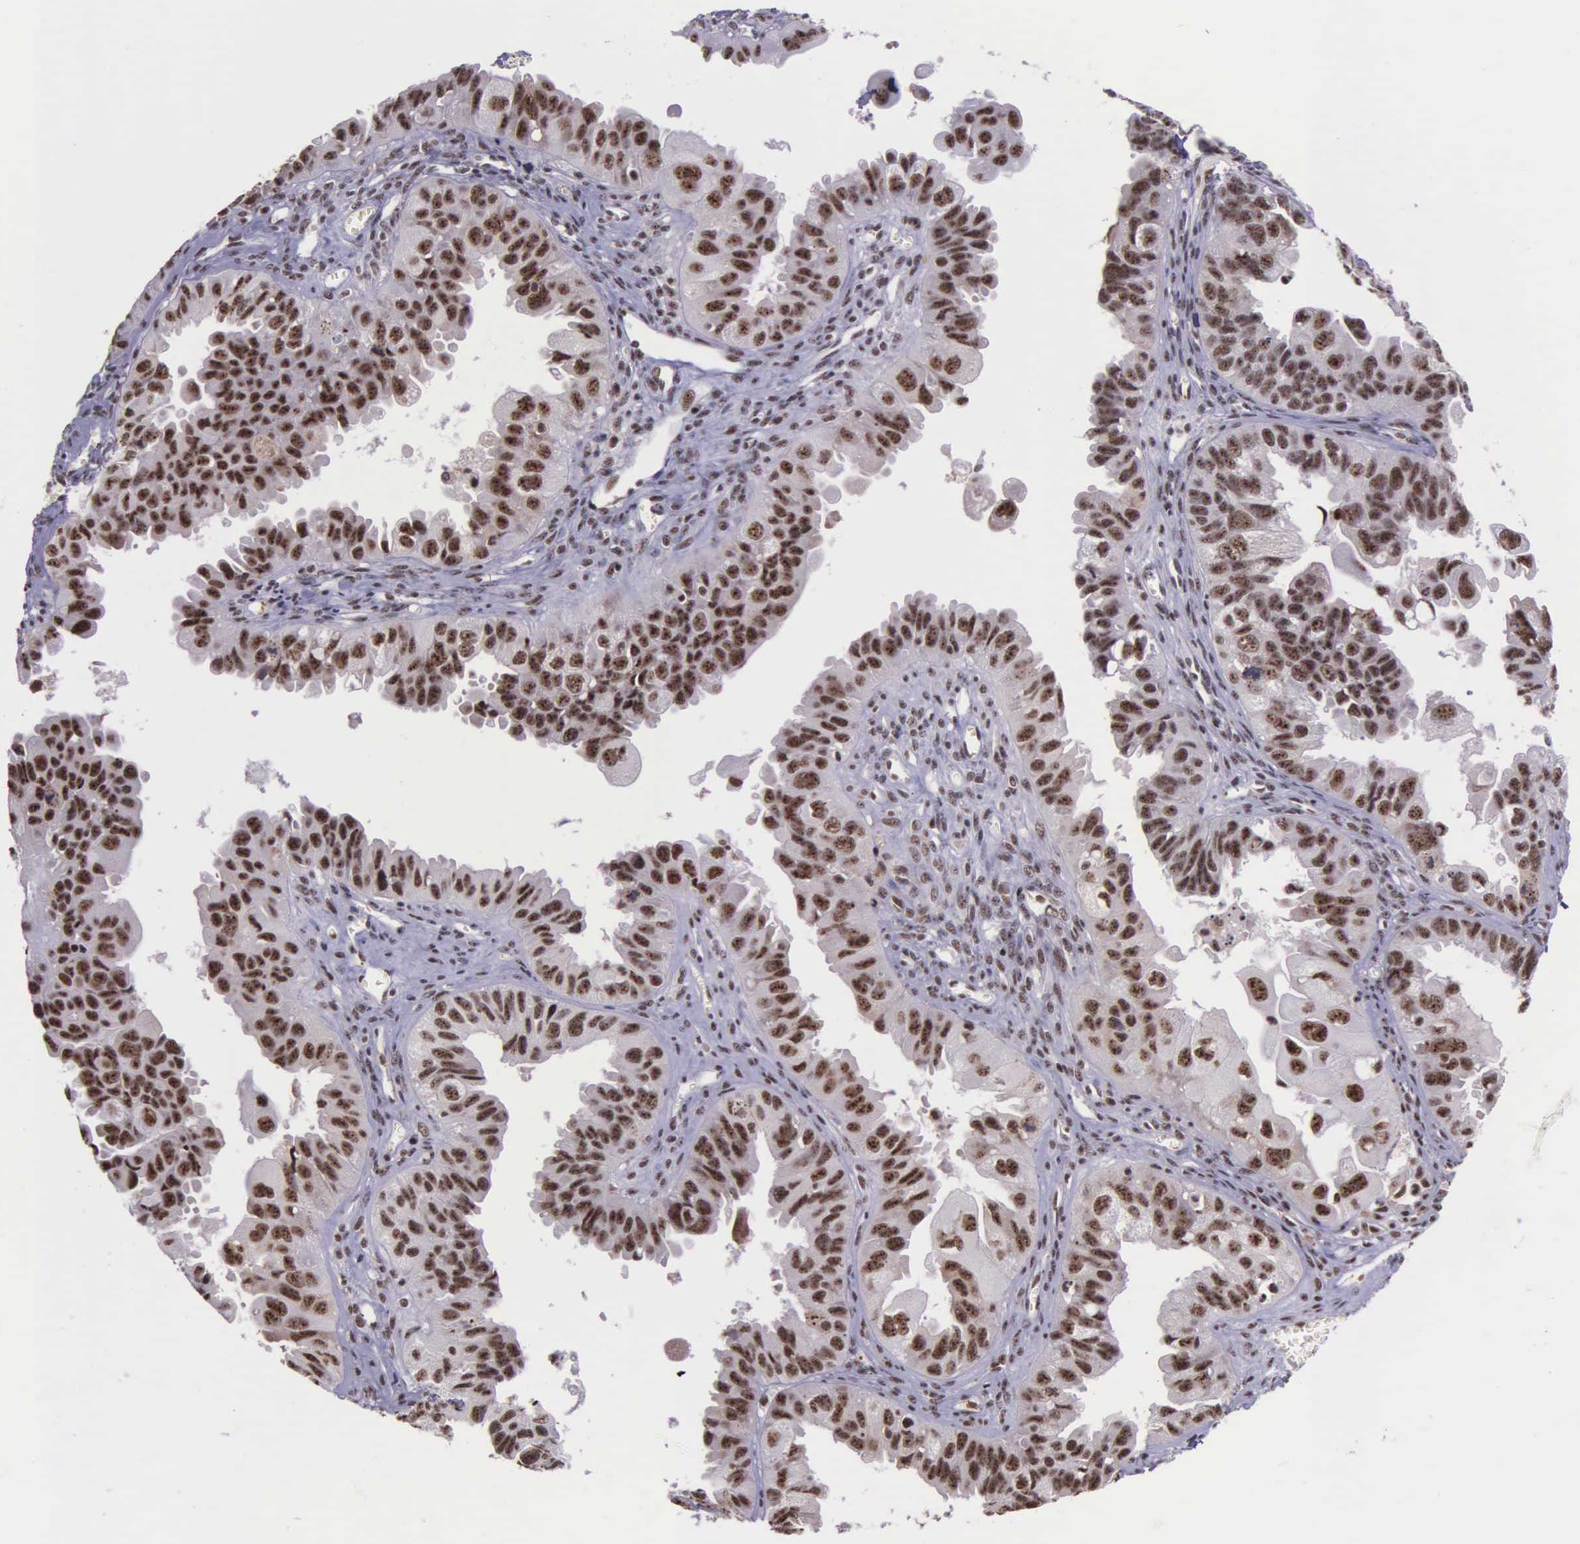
{"staining": {"intensity": "moderate", "quantity": ">75%", "location": "nuclear"}, "tissue": "ovarian cancer", "cell_type": "Tumor cells", "image_type": "cancer", "snomed": [{"axis": "morphology", "description": "Carcinoma, endometroid"}, {"axis": "topography", "description": "Ovary"}], "caption": "Human ovarian cancer (endometroid carcinoma) stained with a protein marker displays moderate staining in tumor cells.", "gene": "FAM47A", "patient": {"sex": "female", "age": 85}}